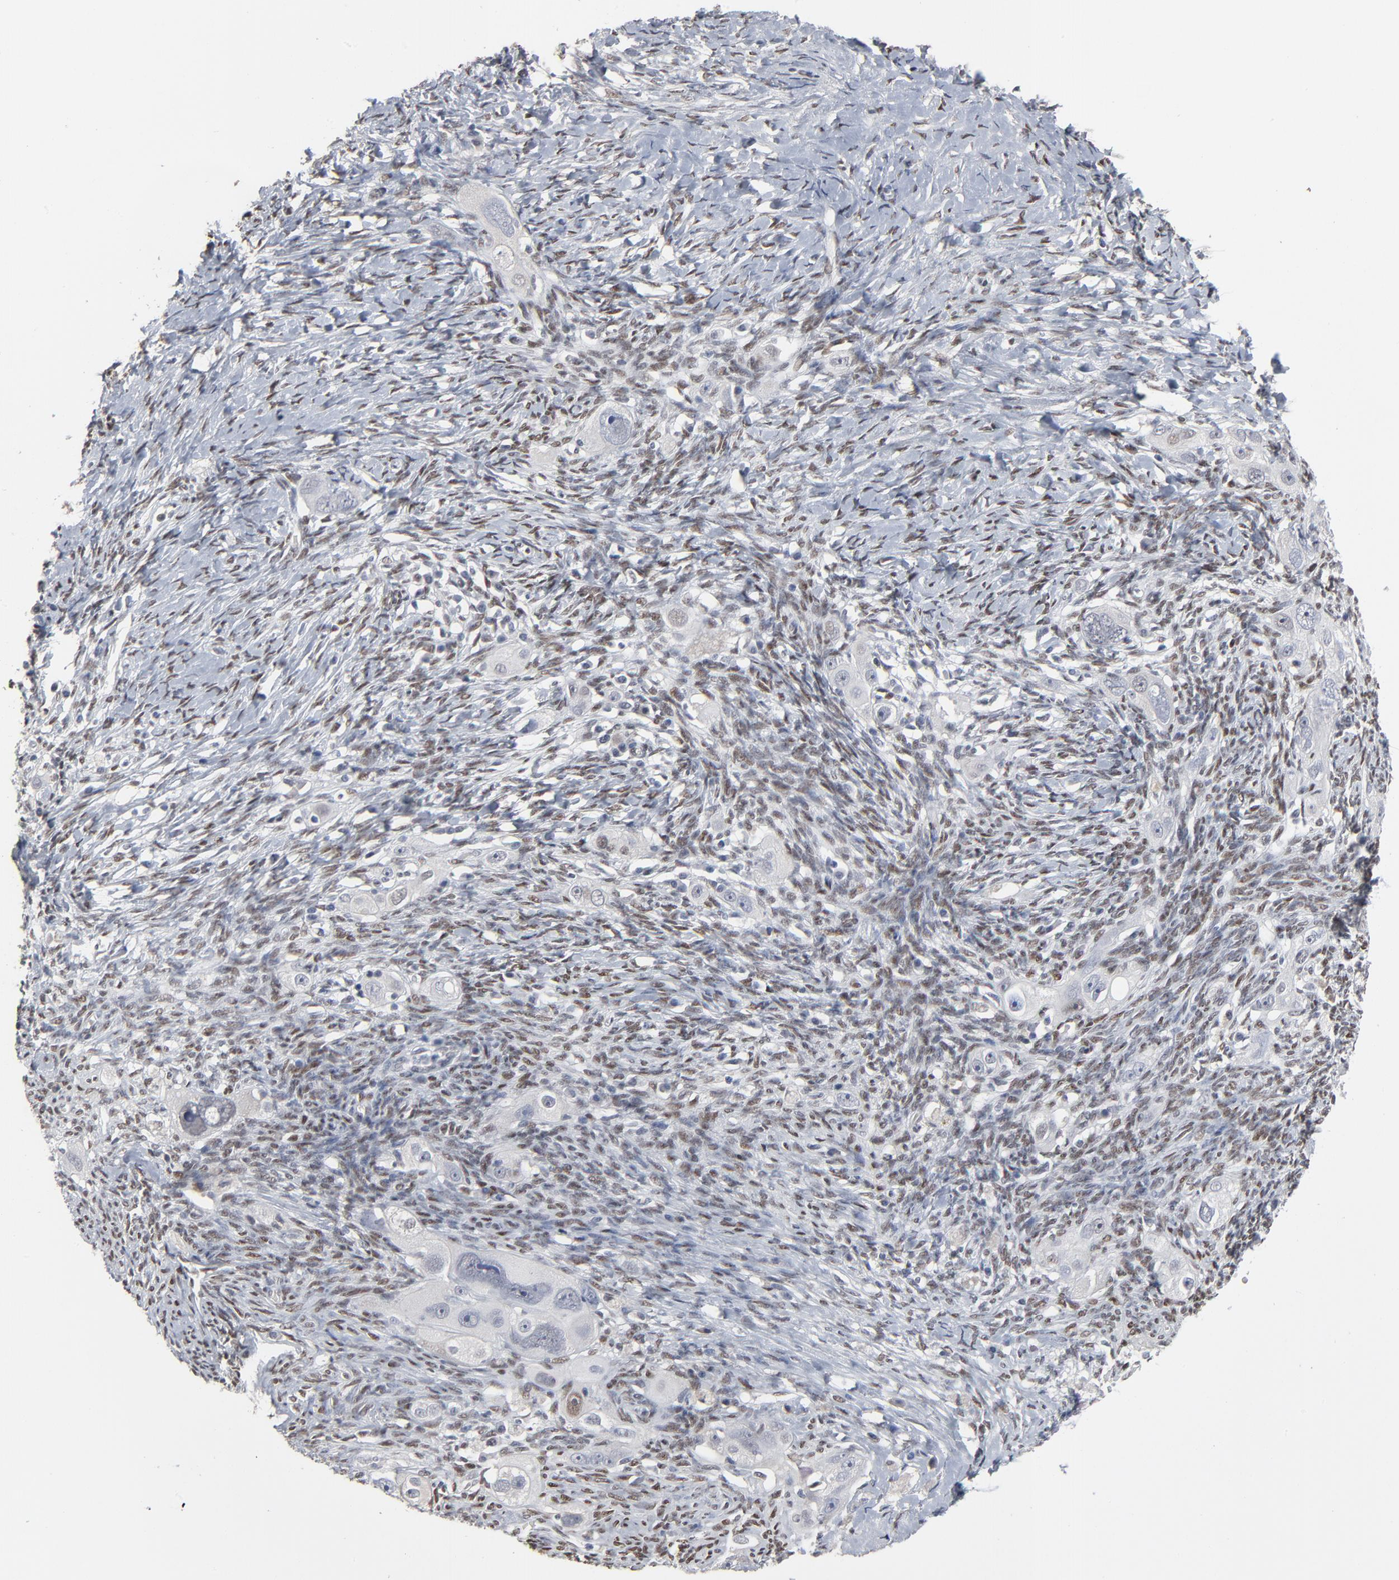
{"staining": {"intensity": "negative", "quantity": "none", "location": "none"}, "tissue": "ovarian cancer", "cell_type": "Tumor cells", "image_type": "cancer", "snomed": [{"axis": "morphology", "description": "Normal tissue, NOS"}, {"axis": "morphology", "description": "Cystadenocarcinoma, serous, NOS"}, {"axis": "topography", "description": "Ovary"}], "caption": "Immunohistochemistry of human ovarian serous cystadenocarcinoma reveals no positivity in tumor cells.", "gene": "ATF7", "patient": {"sex": "female", "age": 62}}